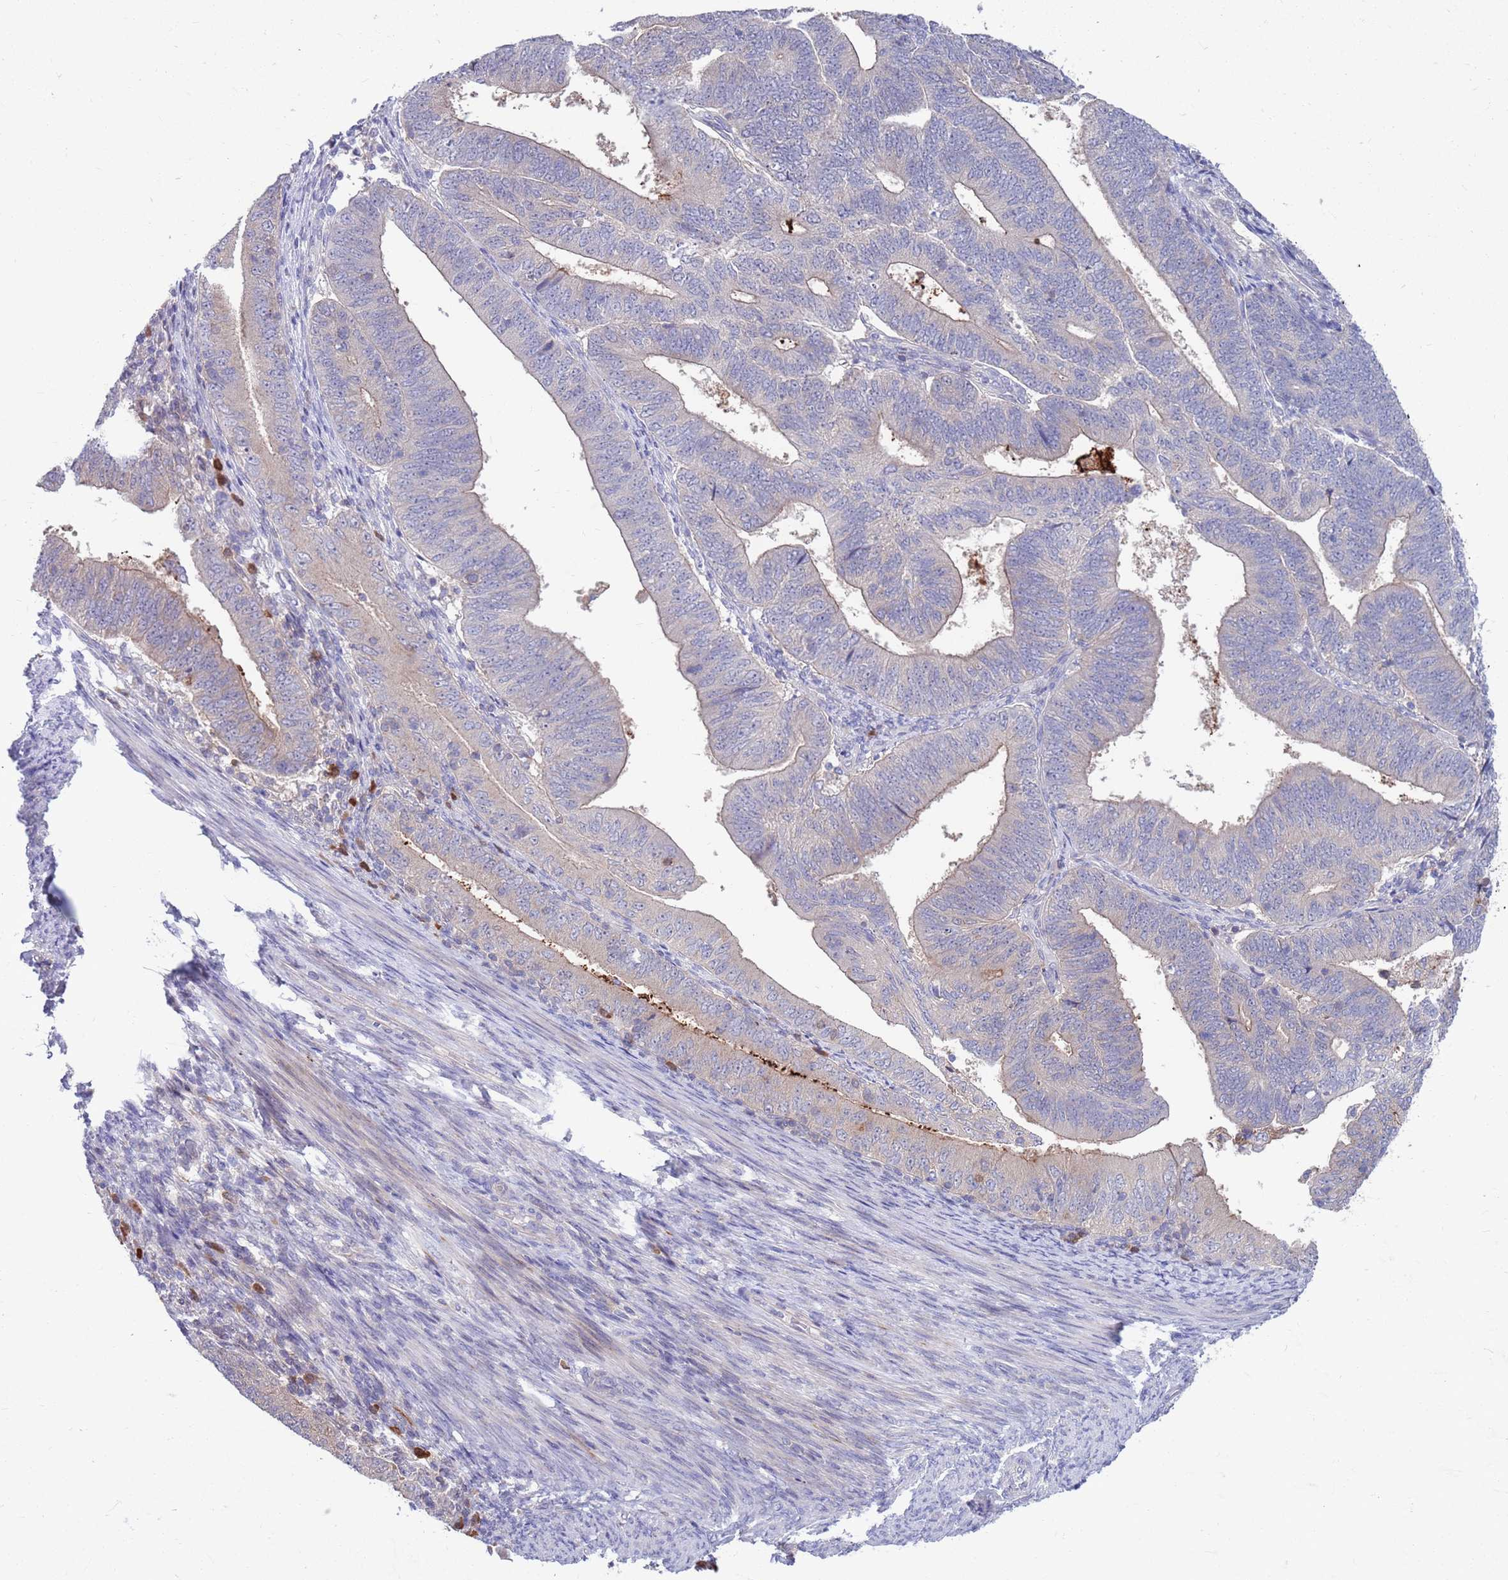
{"staining": {"intensity": "negative", "quantity": "none", "location": "none"}, "tissue": "endometrial cancer", "cell_type": "Tumor cells", "image_type": "cancer", "snomed": [{"axis": "morphology", "description": "Adenocarcinoma, NOS"}, {"axis": "topography", "description": "Endometrium"}], "caption": "A micrograph of human endometrial cancer is negative for staining in tumor cells. Nuclei are stained in blue.", "gene": "KLHL29", "patient": {"sex": "female", "age": 70}}